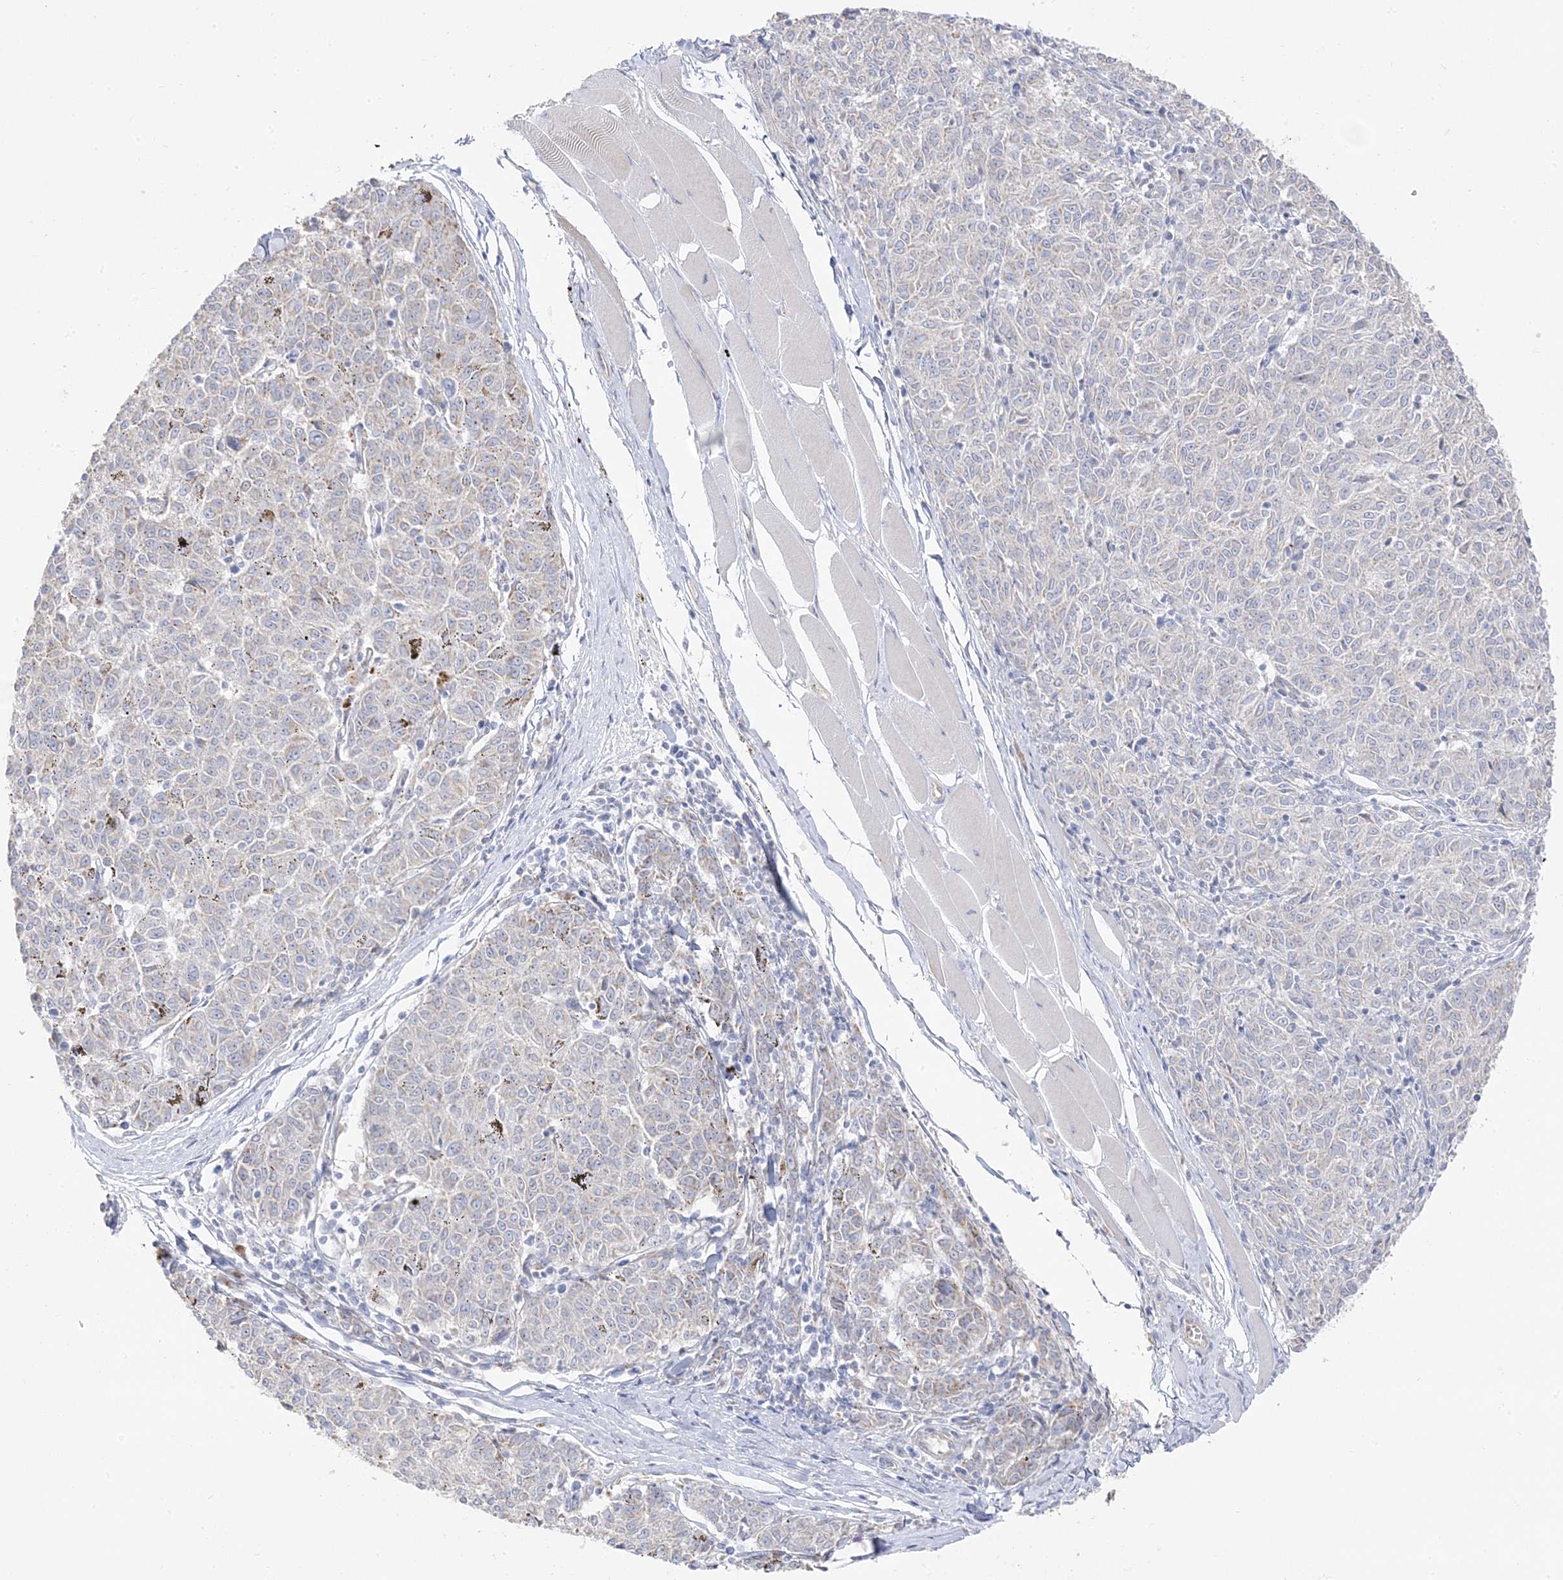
{"staining": {"intensity": "negative", "quantity": "none", "location": "none"}, "tissue": "melanoma", "cell_type": "Tumor cells", "image_type": "cancer", "snomed": [{"axis": "morphology", "description": "Malignant melanoma, NOS"}, {"axis": "topography", "description": "Skin"}], "caption": "IHC micrograph of human malignant melanoma stained for a protein (brown), which reveals no staining in tumor cells. Nuclei are stained in blue.", "gene": "TRANK1", "patient": {"sex": "female", "age": 72}}